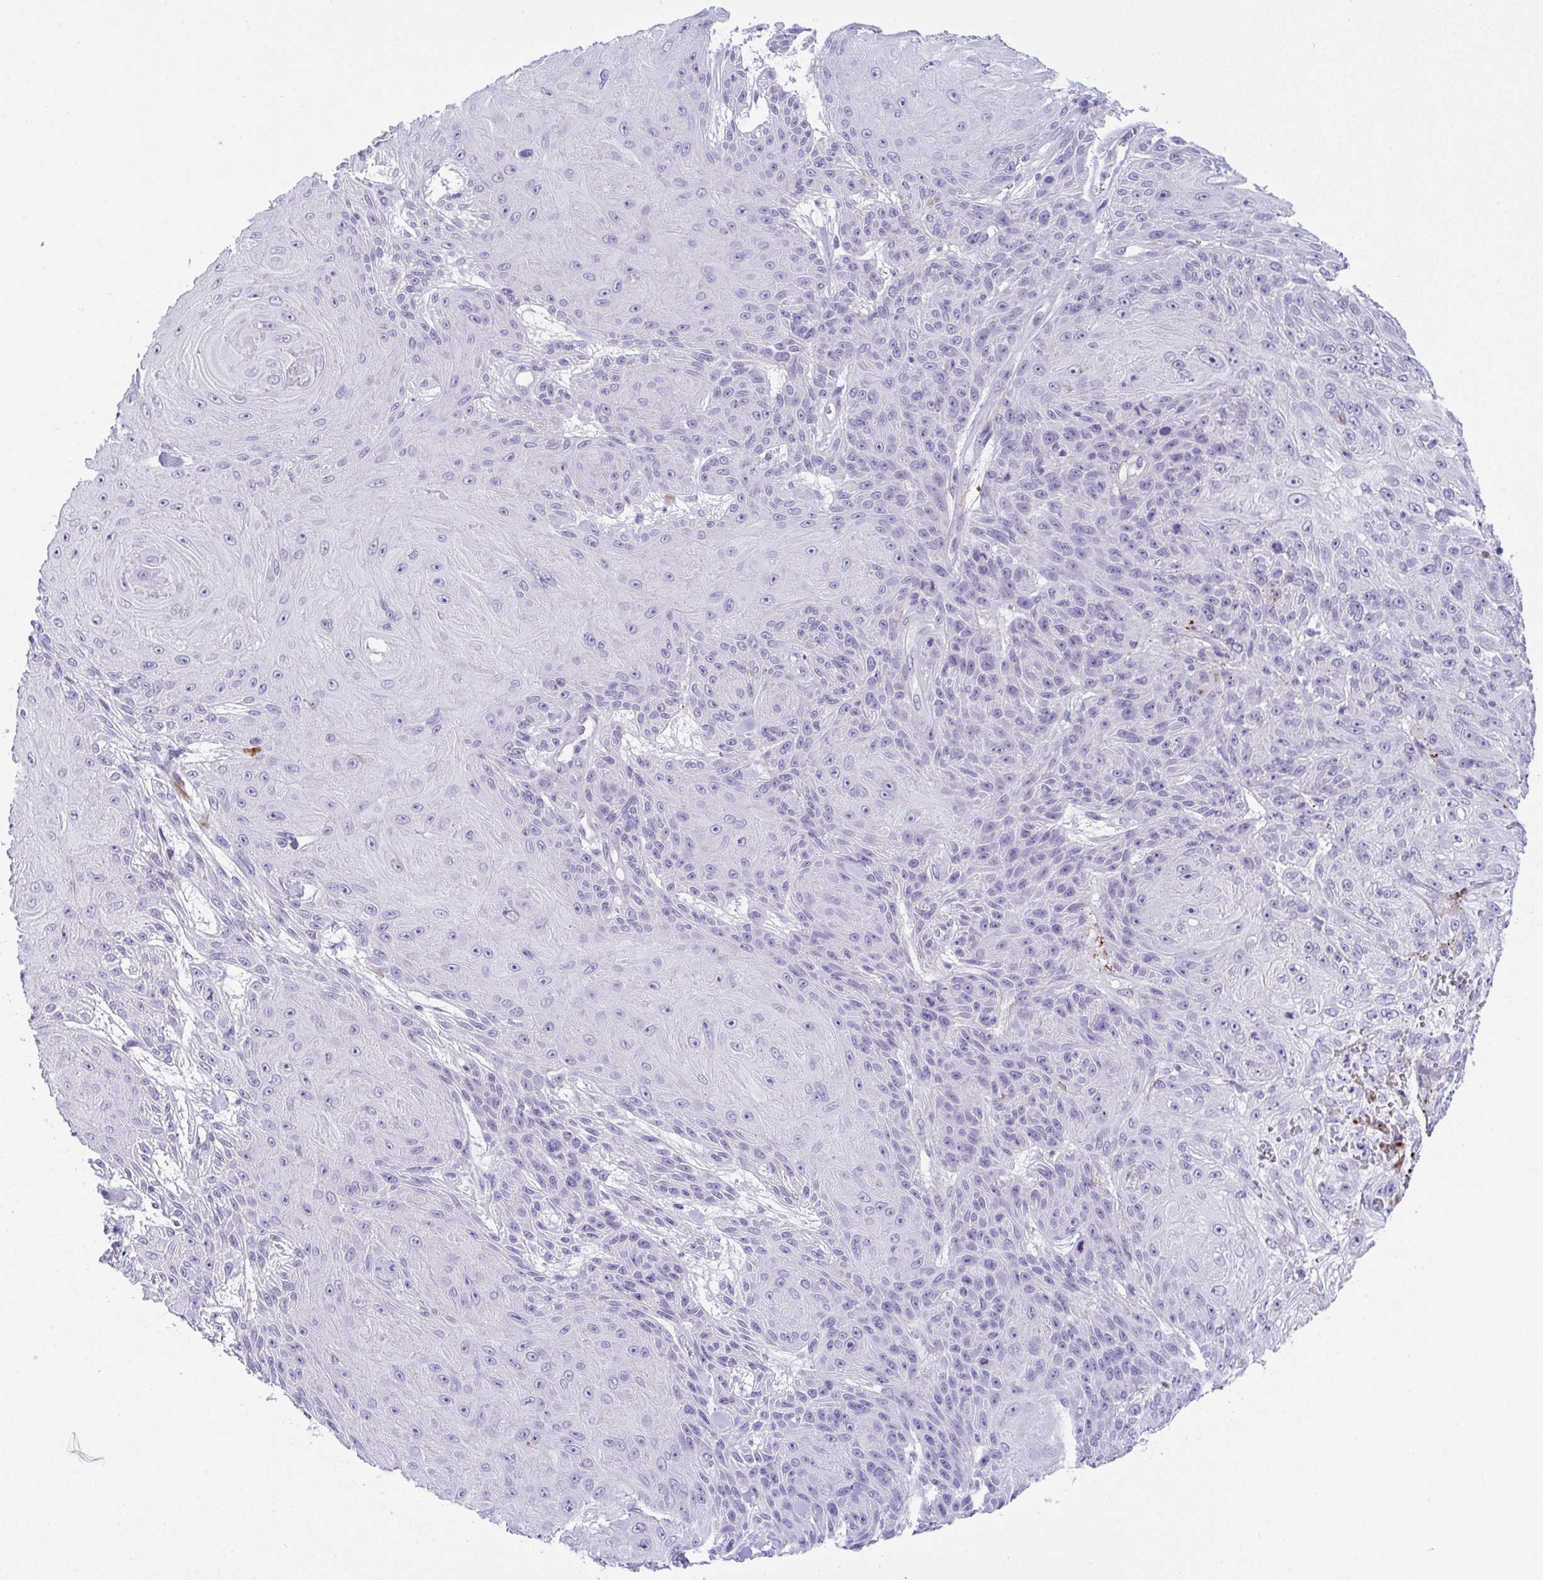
{"staining": {"intensity": "negative", "quantity": "none", "location": "none"}, "tissue": "skin cancer", "cell_type": "Tumor cells", "image_type": "cancer", "snomed": [{"axis": "morphology", "description": "Squamous cell carcinoma, NOS"}, {"axis": "topography", "description": "Skin"}], "caption": "The photomicrograph displays no significant positivity in tumor cells of skin cancer.", "gene": "KMT2E", "patient": {"sex": "male", "age": 88}}